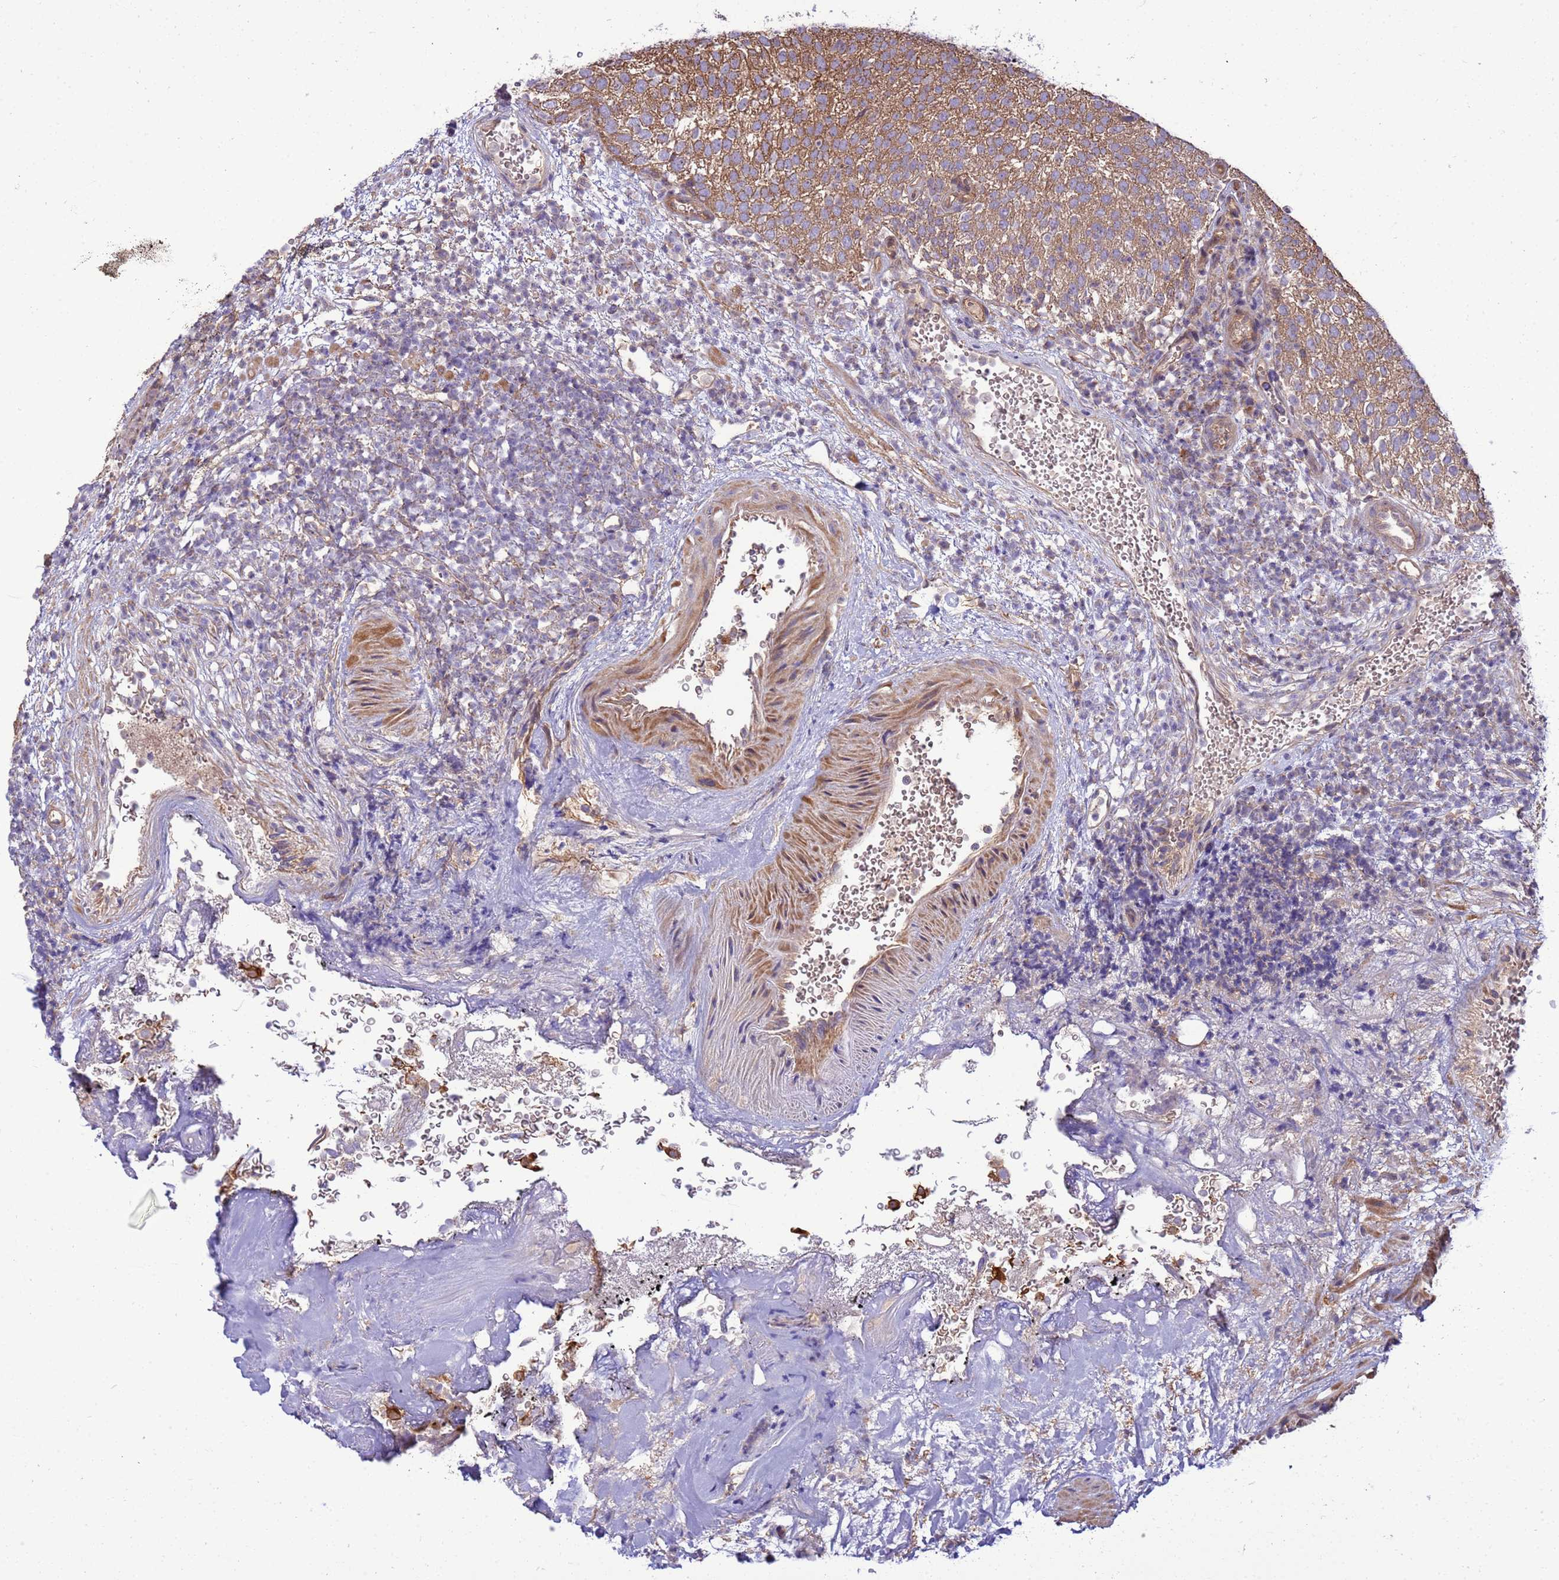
{"staining": {"intensity": "moderate", "quantity": ">75%", "location": "cytoplasmic/membranous"}, "tissue": "urothelial cancer", "cell_type": "Tumor cells", "image_type": "cancer", "snomed": [{"axis": "morphology", "description": "Urothelial carcinoma, Low grade"}, {"axis": "topography", "description": "Urinary bladder"}], "caption": "Human urothelial cancer stained with a brown dye shows moderate cytoplasmic/membranous positive staining in about >75% of tumor cells.", "gene": "SMCO3", "patient": {"sex": "male", "age": 78}}